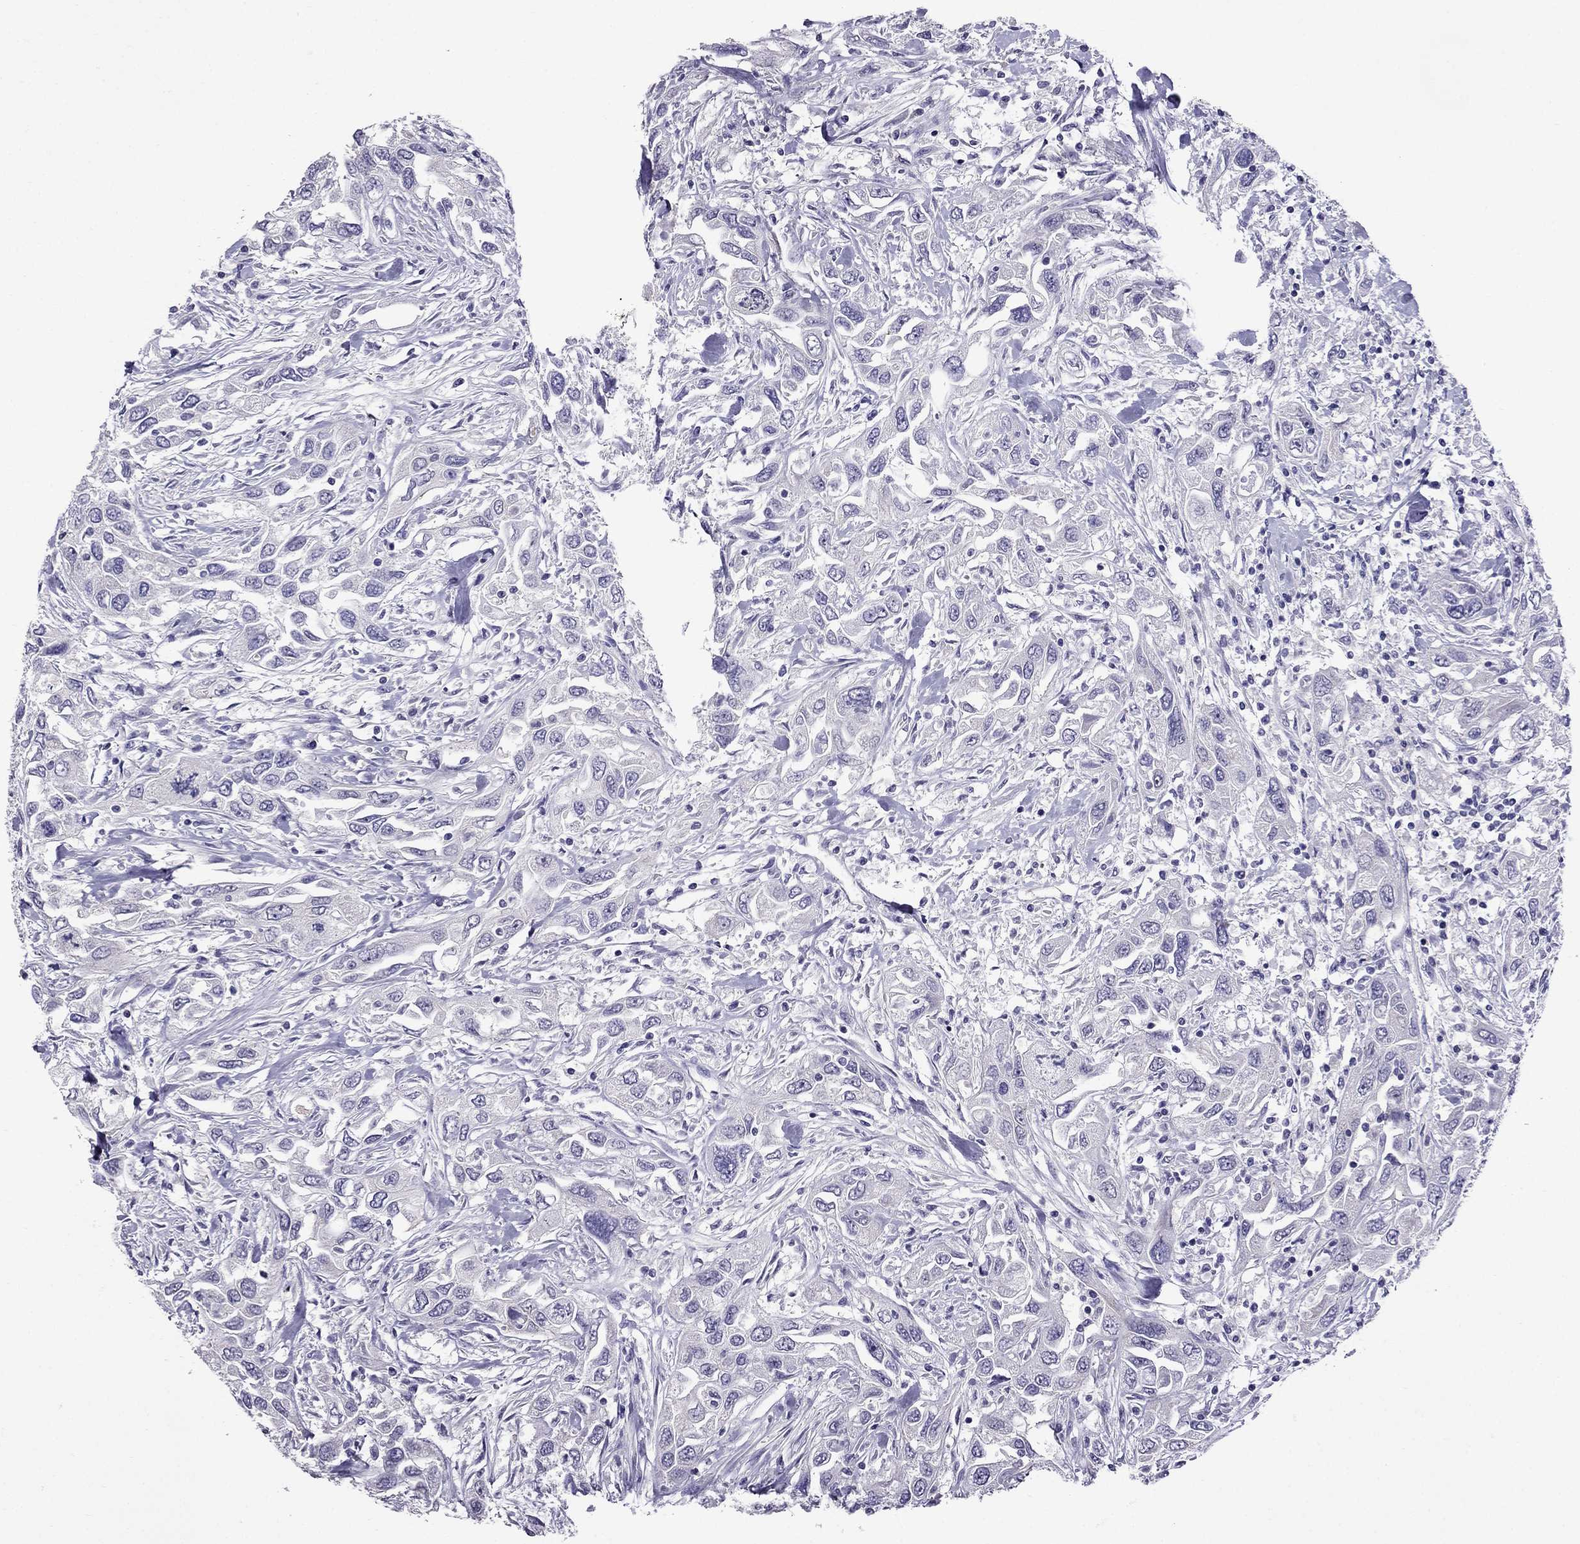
{"staining": {"intensity": "negative", "quantity": "none", "location": "none"}, "tissue": "urothelial cancer", "cell_type": "Tumor cells", "image_type": "cancer", "snomed": [{"axis": "morphology", "description": "Urothelial carcinoma, High grade"}, {"axis": "topography", "description": "Urinary bladder"}], "caption": "This is an immunohistochemistry (IHC) histopathology image of human urothelial carcinoma (high-grade). There is no positivity in tumor cells.", "gene": "OXCT2", "patient": {"sex": "male", "age": 76}}